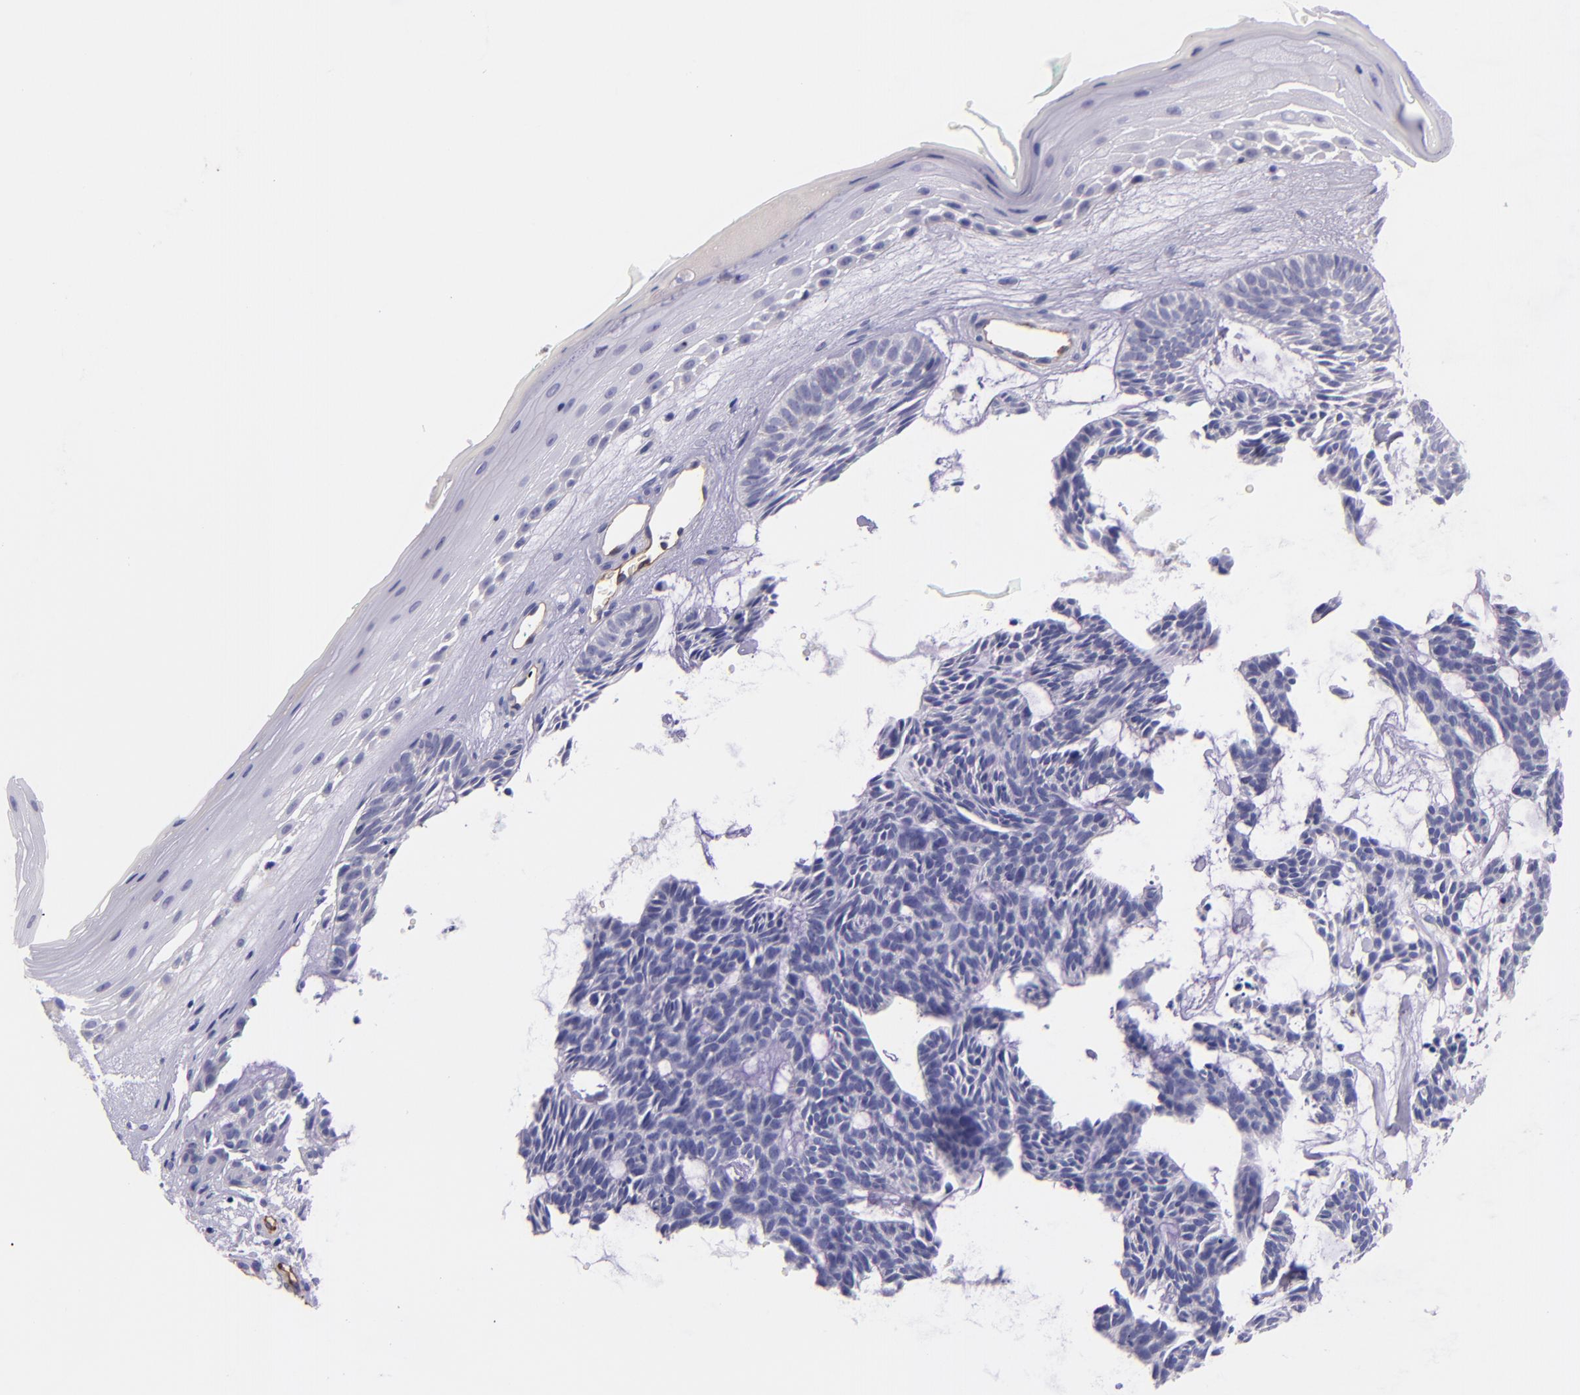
{"staining": {"intensity": "negative", "quantity": "none", "location": "none"}, "tissue": "skin cancer", "cell_type": "Tumor cells", "image_type": "cancer", "snomed": [{"axis": "morphology", "description": "Basal cell carcinoma"}, {"axis": "topography", "description": "Skin"}], "caption": "A high-resolution photomicrograph shows immunohistochemistry staining of skin cancer, which demonstrates no significant expression in tumor cells. (Stains: DAB immunohistochemistry (IHC) with hematoxylin counter stain, Microscopy: brightfield microscopy at high magnification).", "gene": "NOS3", "patient": {"sex": "male", "age": 75}}